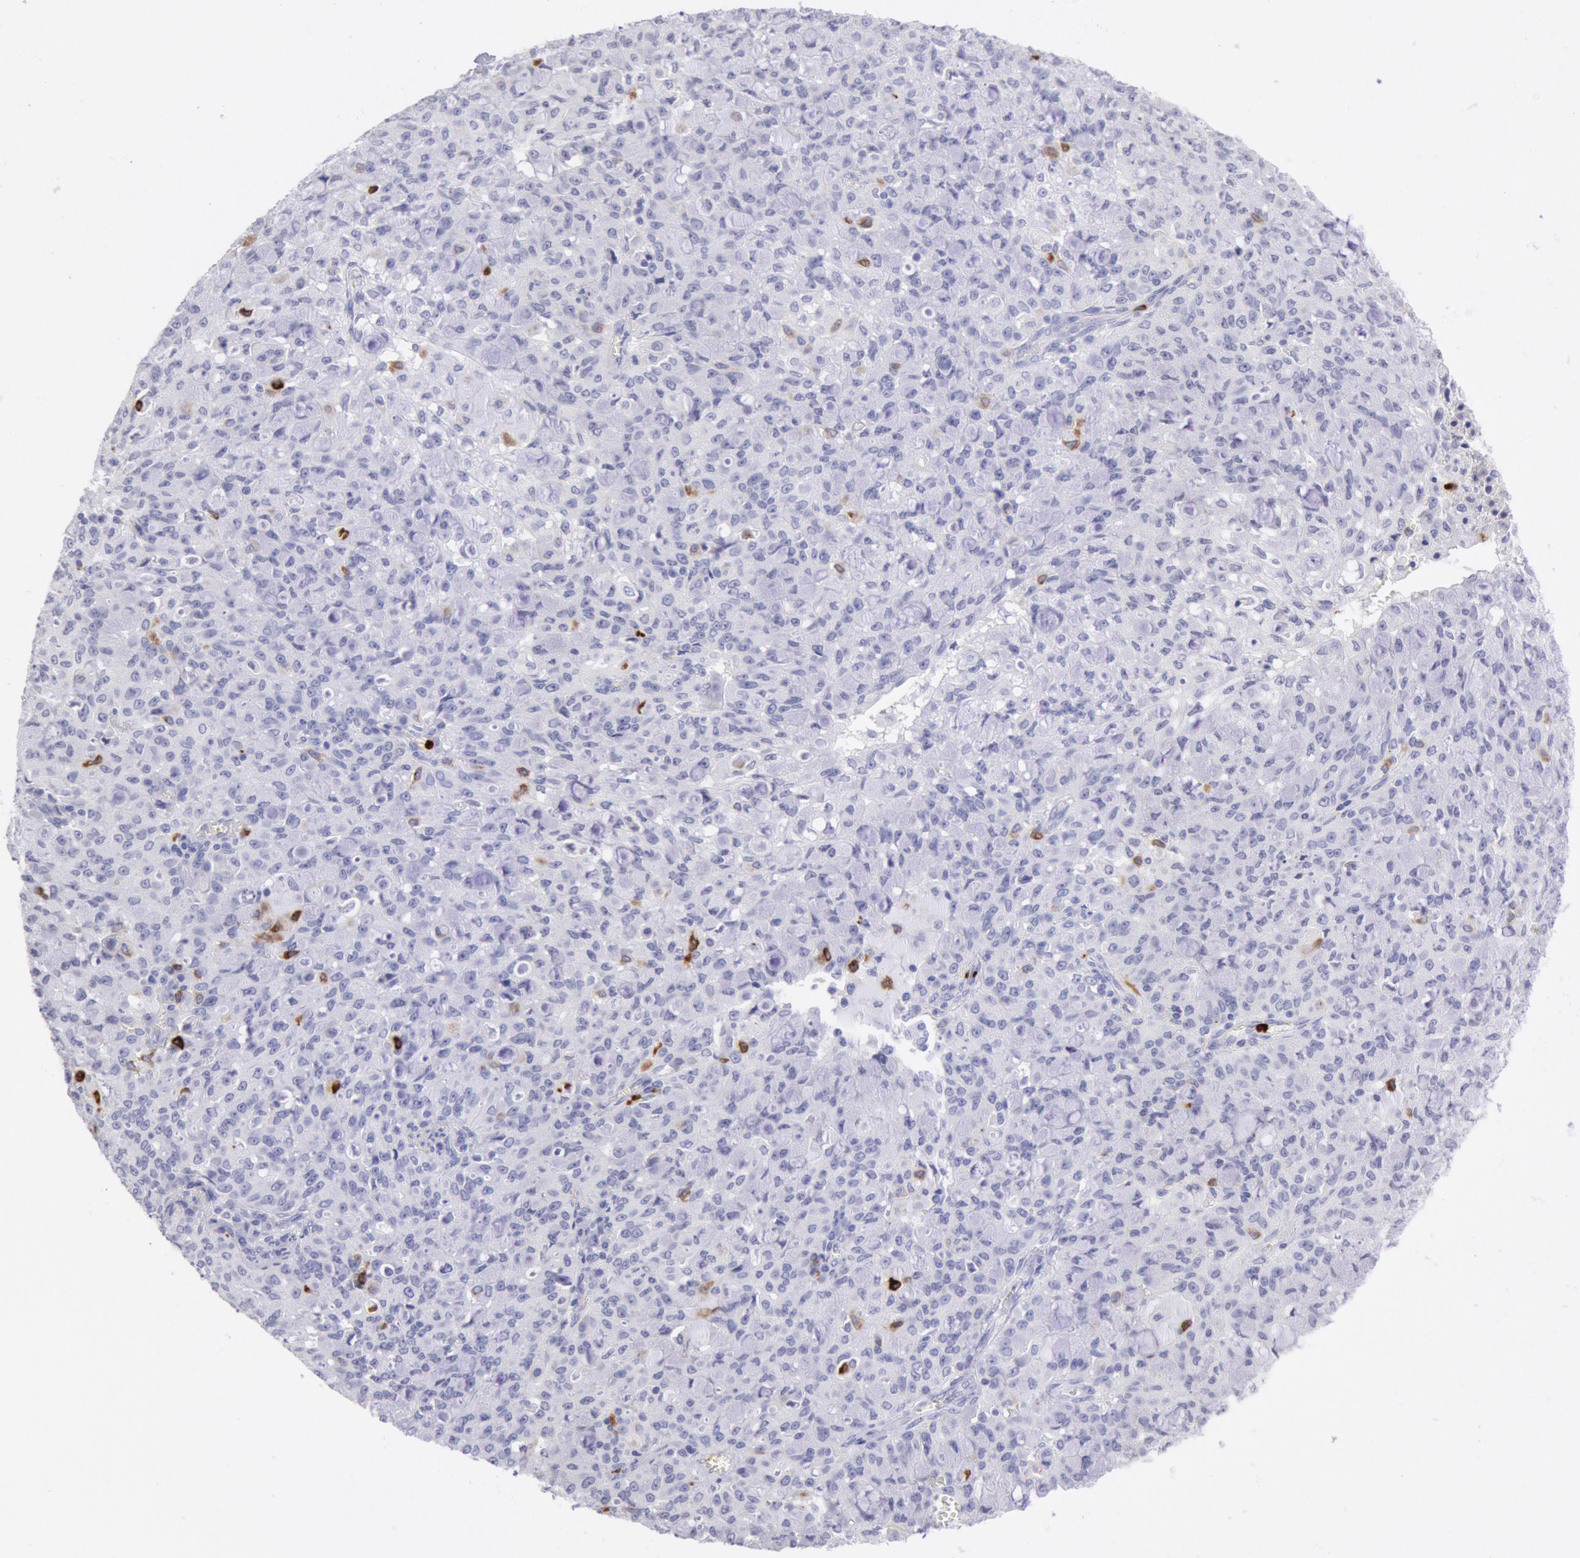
{"staining": {"intensity": "negative", "quantity": "none", "location": "none"}, "tissue": "lung cancer", "cell_type": "Tumor cells", "image_type": "cancer", "snomed": [{"axis": "morphology", "description": "Adenocarcinoma, NOS"}, {"axis": "topography", "description": "Lung"}], "caption": "Immunohistochemistry of adenocarcinoma (lung) exhibits no positivity in tumor cells.", "gene": "FCN1", "patient": {"sex": "female", "age": 44}}